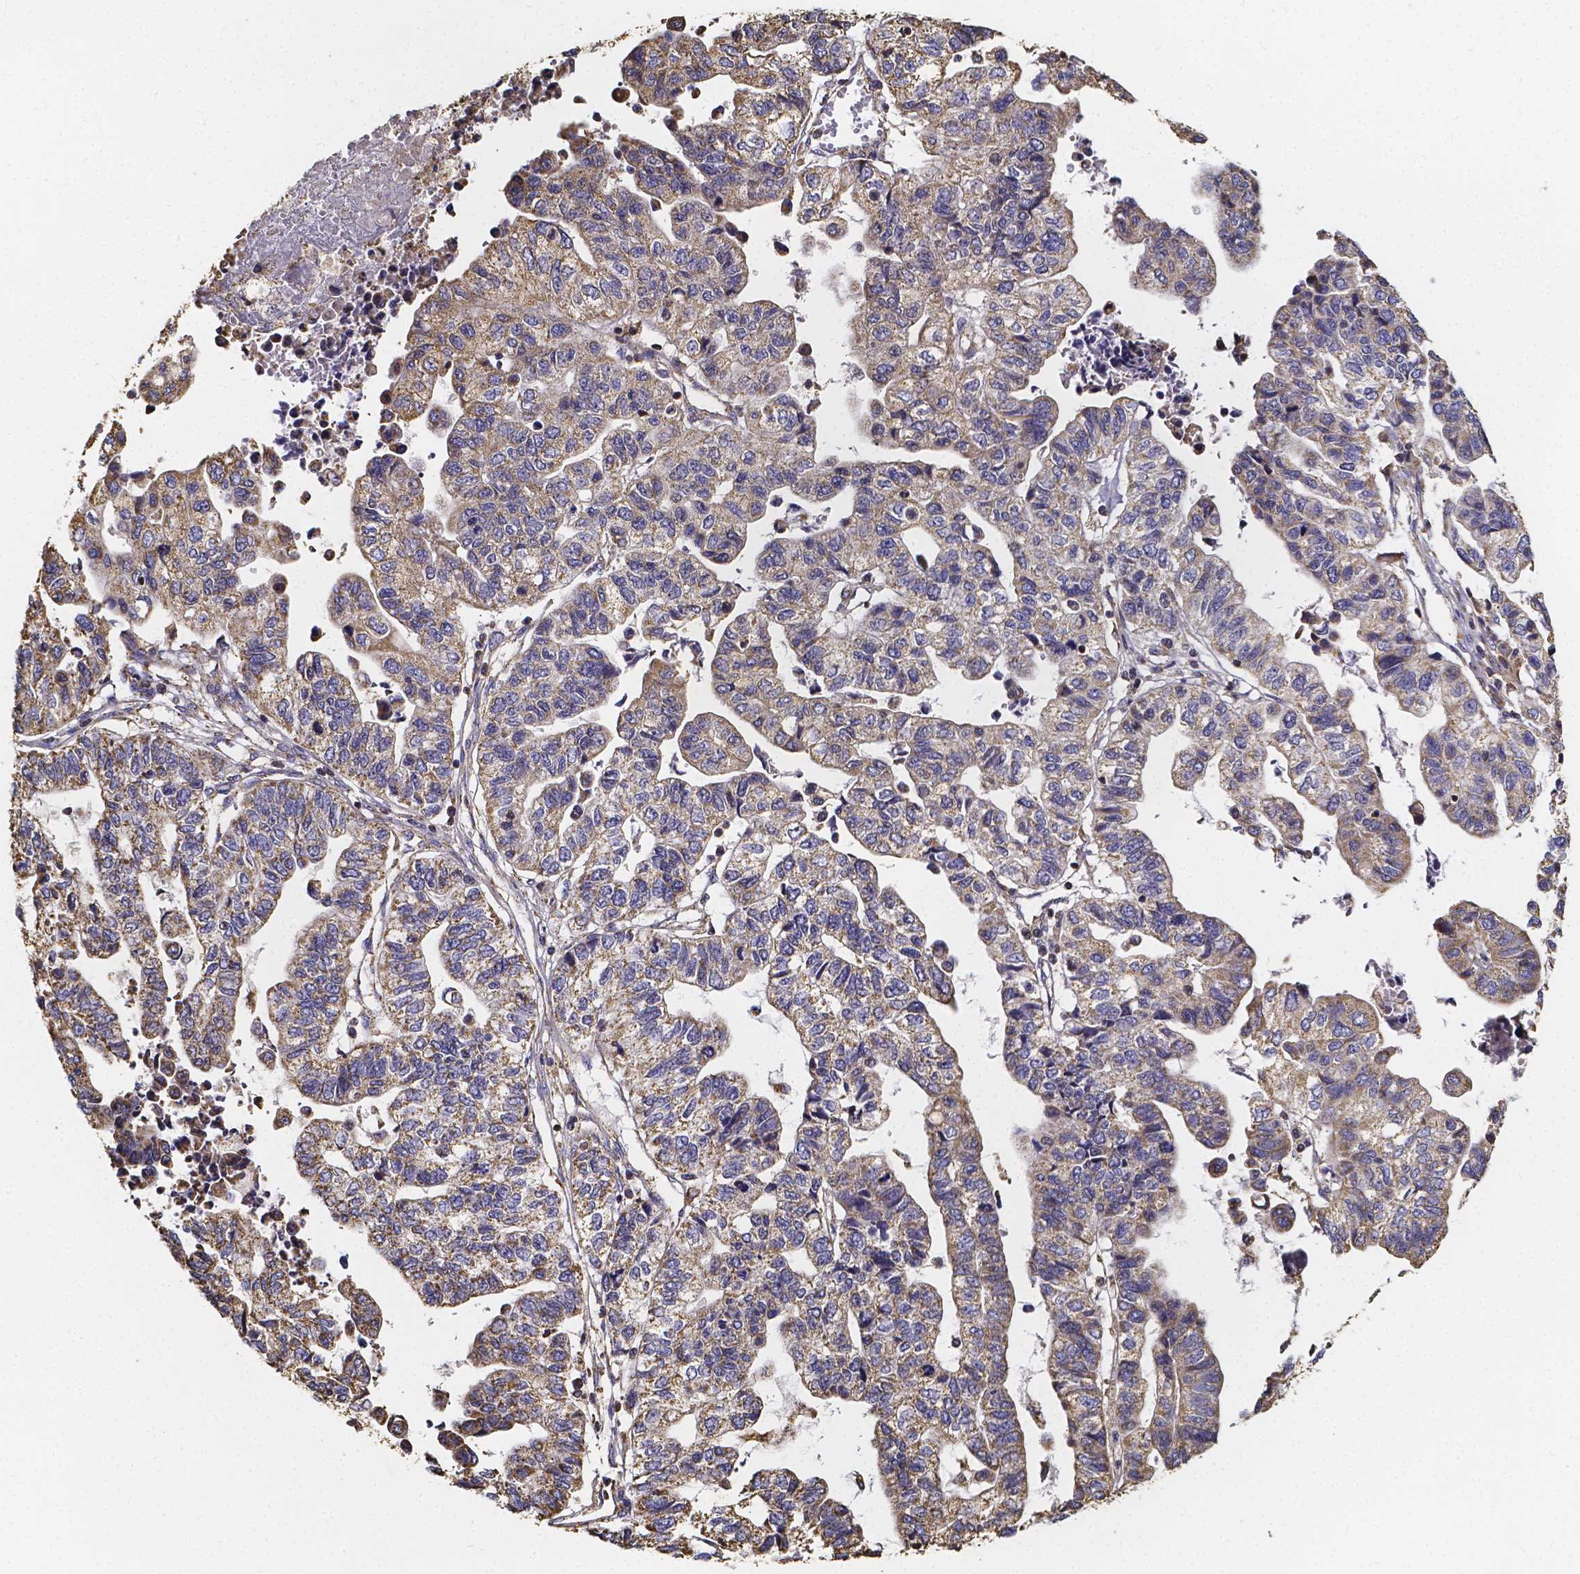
{"staining": {"intensity": "weak", "quantity": ">75%", "location": "cytoplasmic/membranous"}, "tissue": "stomach cancer", "cell_type": "Tumor cells", "image_type": "cancer", "snomed": [{"axis": "morphology", "description": "Adenocarcinoma, NOS"}, {"axis": "topography", "description": "Stomach, upper"}], "caption": "Immunohistochemical staining of stomach cancer exhibits low levels of weak cytoplasmic/membranous staining in approximately >75% of tumor cells.", "gene": "SLC35D2", "patient": {"sex": "female", "age": 67}}